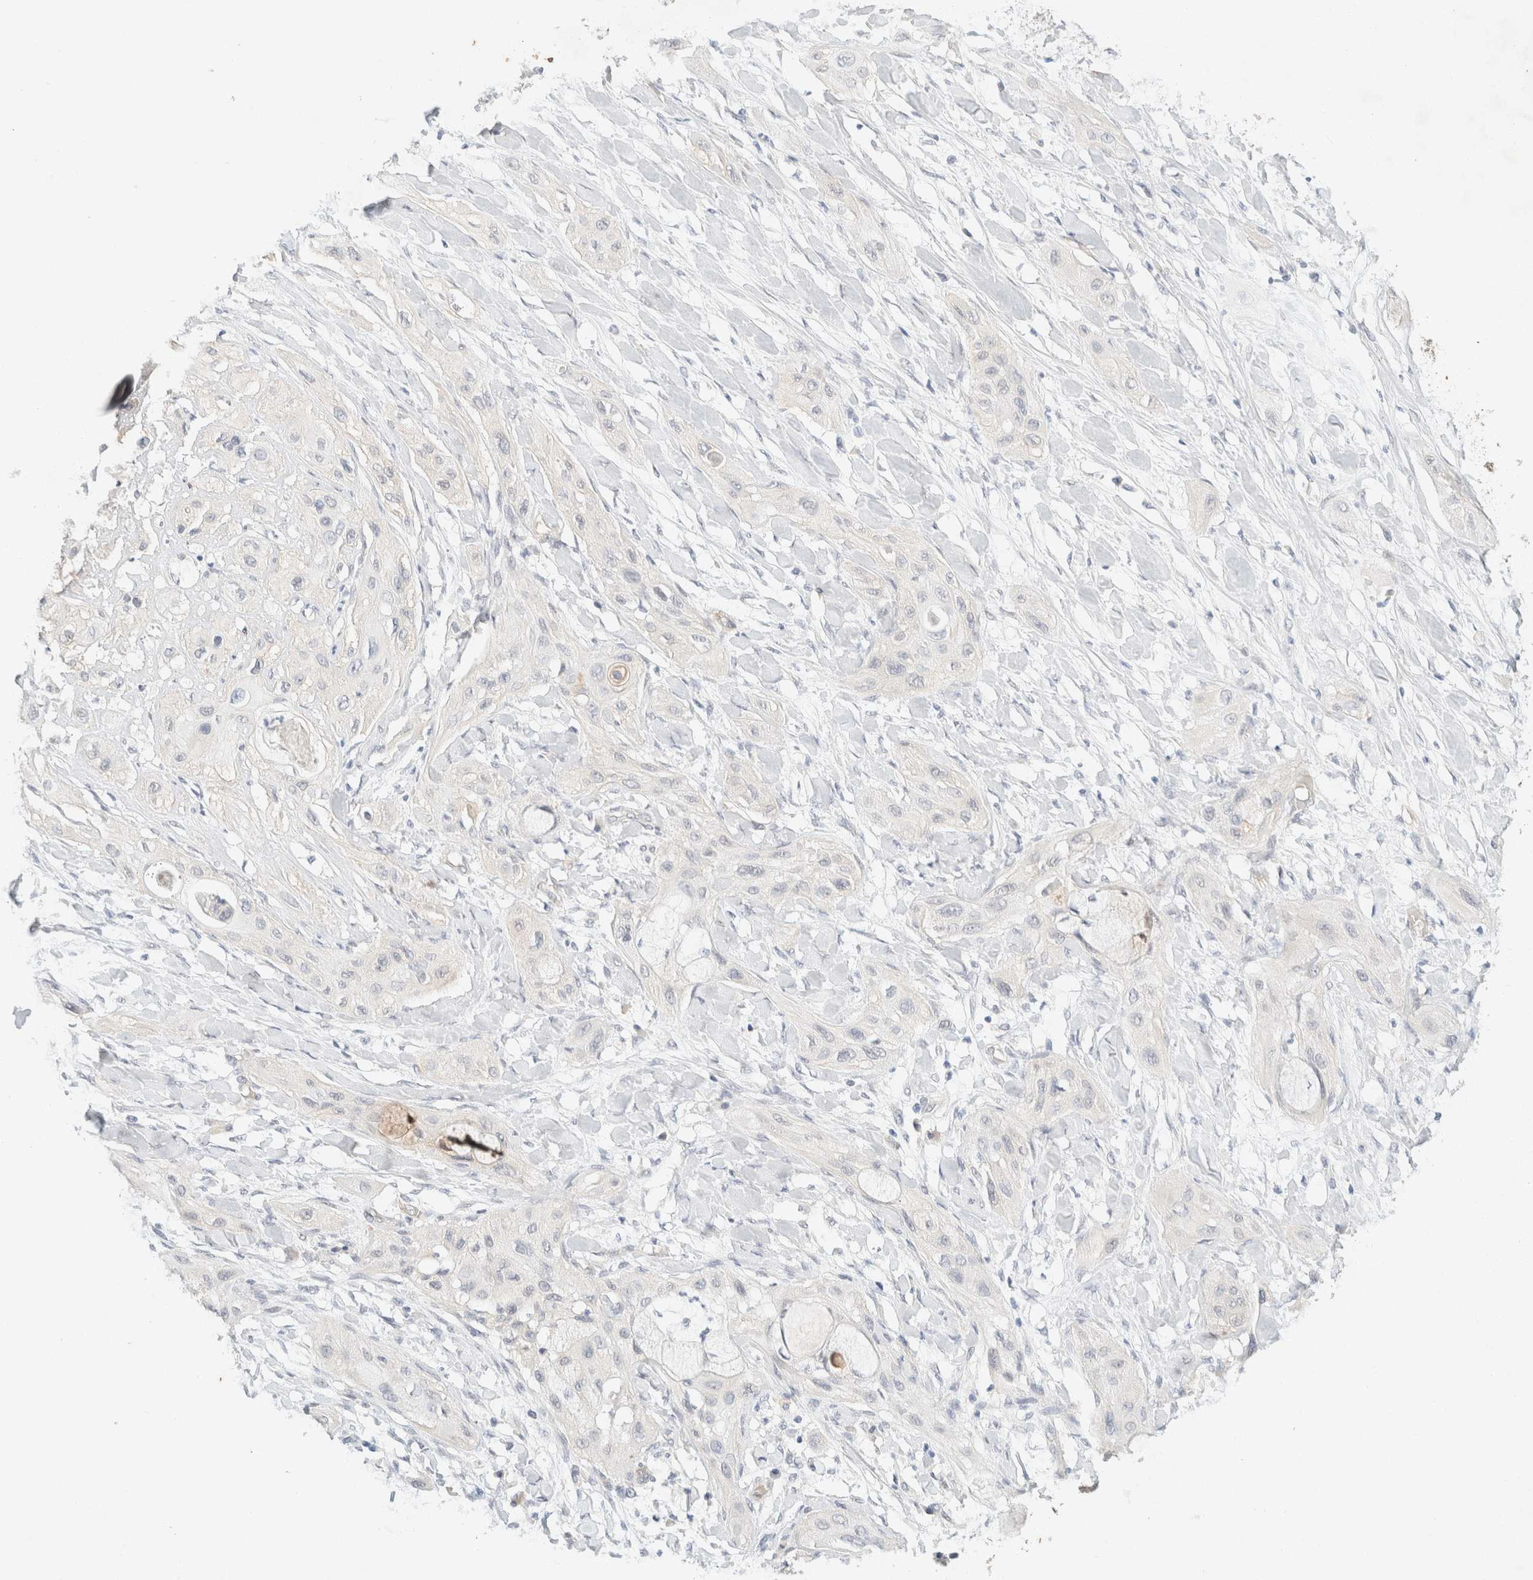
{"staining": {"intensity": "negative", "quantity": "none", "location": "none"}, "tissue": "lung cancer", "cell_type": "Tumor cells", "image_type": "cancer", "snomed": [{"axis": "morphology", "description": "Squamous cell carcinoma, NOS"}, {"axis": "topography", "description": "Lung"}], "caption": "Immunohistochemistry of human squamous cell carcinoma (lung) demonstrates no expression in tumor cells.", "gene": "CSNK1E", "patient": {"sex": "female", "age": 47}}